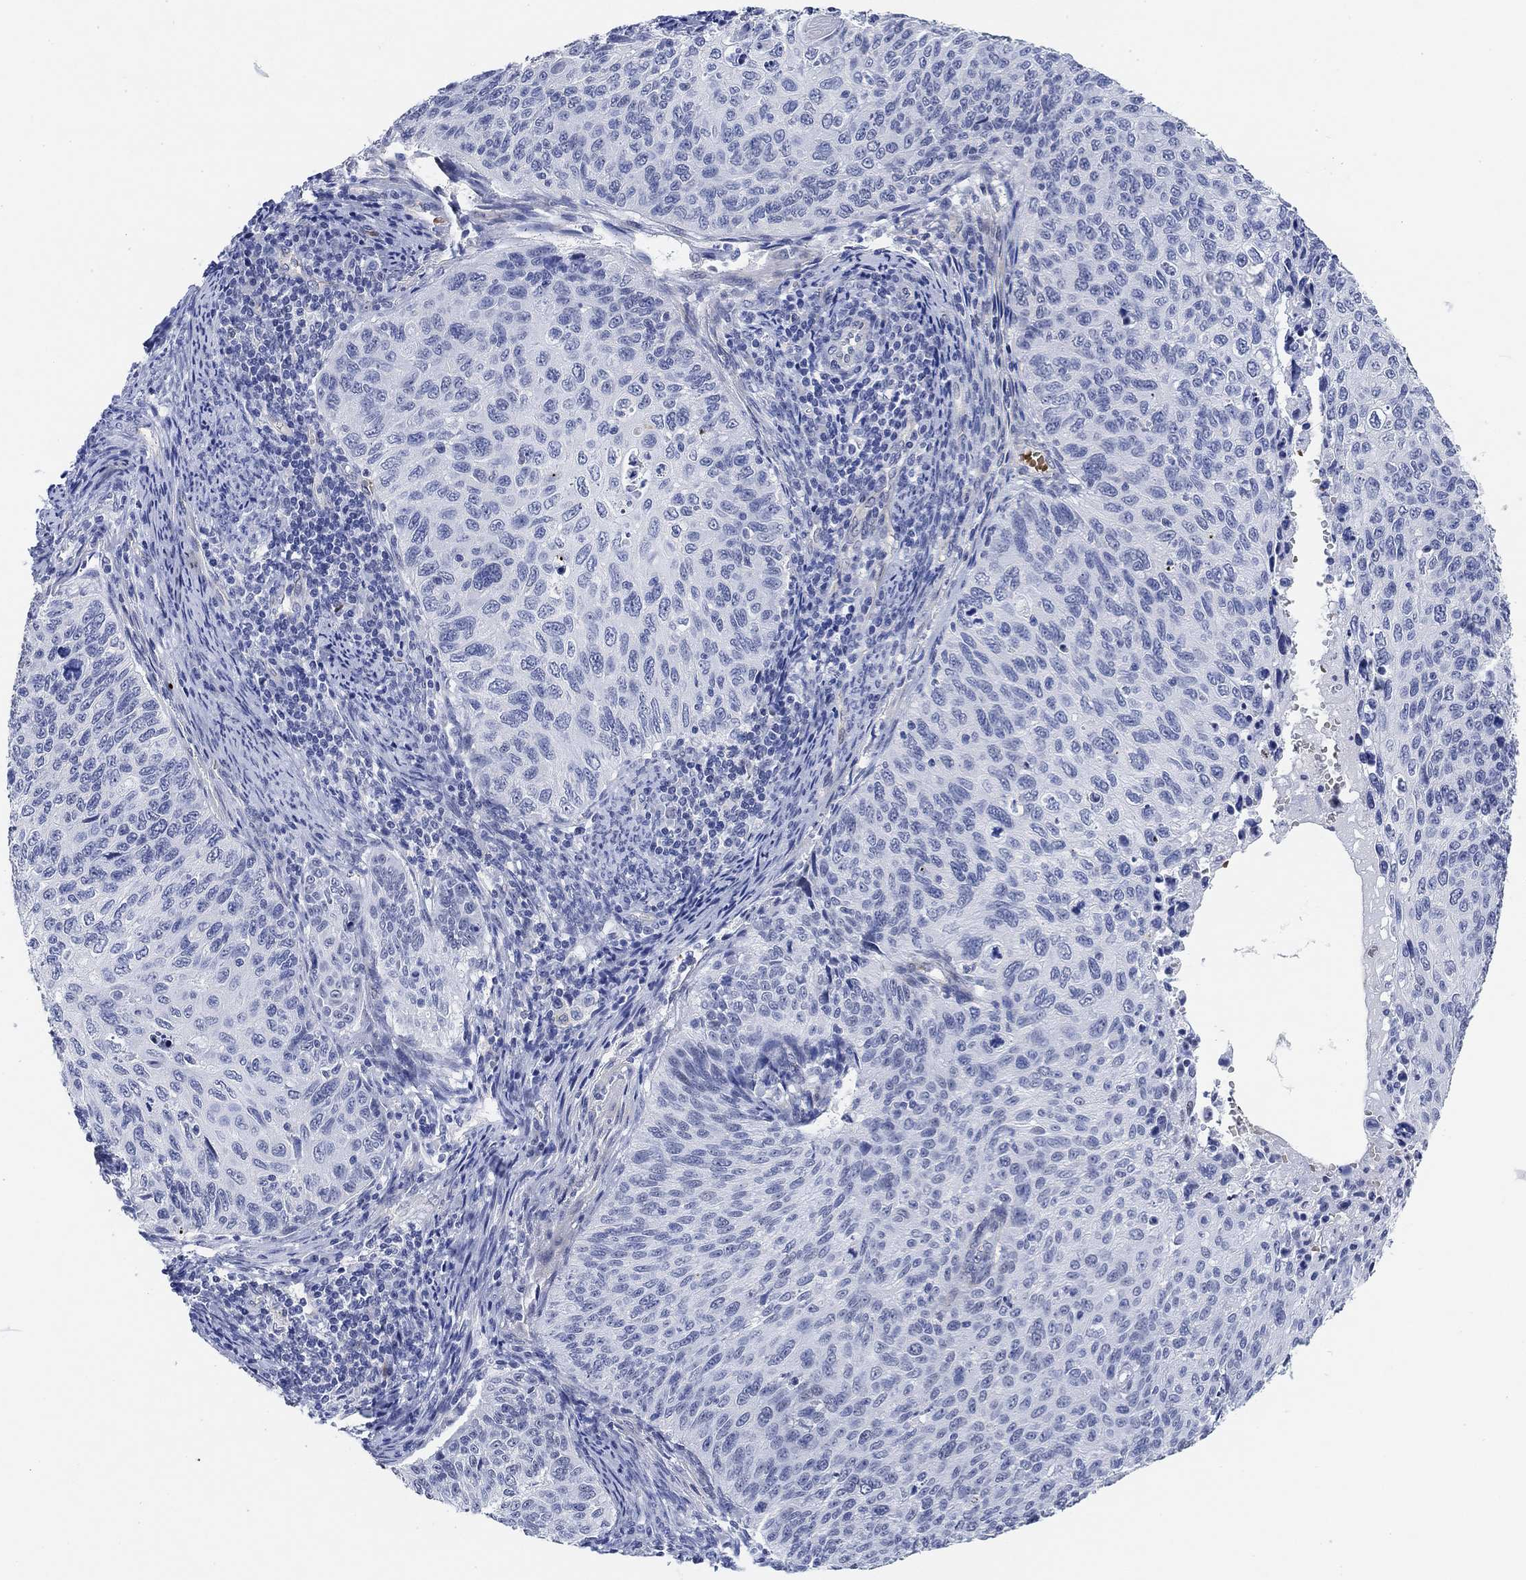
{"staining": {"intensity": "negative", "quantity": "none", "location": "none"}, "tissue": "cervical cancer", "cell_type": "Tumor cells", "image_type": "cancer", "snomed": [{"axis": "morphology", "description": "Squamous cell carcinoma, NOS"}, {"axis": "topography", "description": "Cervix"}], "caption": "The photomicrograph exhibits no staining of tumor cells in cervical cancer (squamous cell carcinoma).", "gene": "PAX6", "patient": {"sex": "female", "age": 70}}